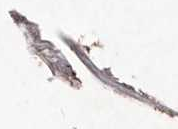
{"staining": {"intensity": "moderate", "quantity": "<25%", "location": "cytoplasmic/membranous"}, "tissue": "vagina", "cell_type": "Squamous epithelial cells", "image_type": "normal", "snomed": [{"axis": "morphology", "description": "Normal tissue, NOS"}, {"axis": "topography", "description": "Vagina"}, {"axis": "topography", "description": "Cervix"}], "caption": "Protein expression analysis of benign vagina exhibits moderate cytoplasmic/membranous expression in about <25% of squamous epithelial cells.", "gene": "PRSS27", "patient": {"sex": "female", "age": 40}}